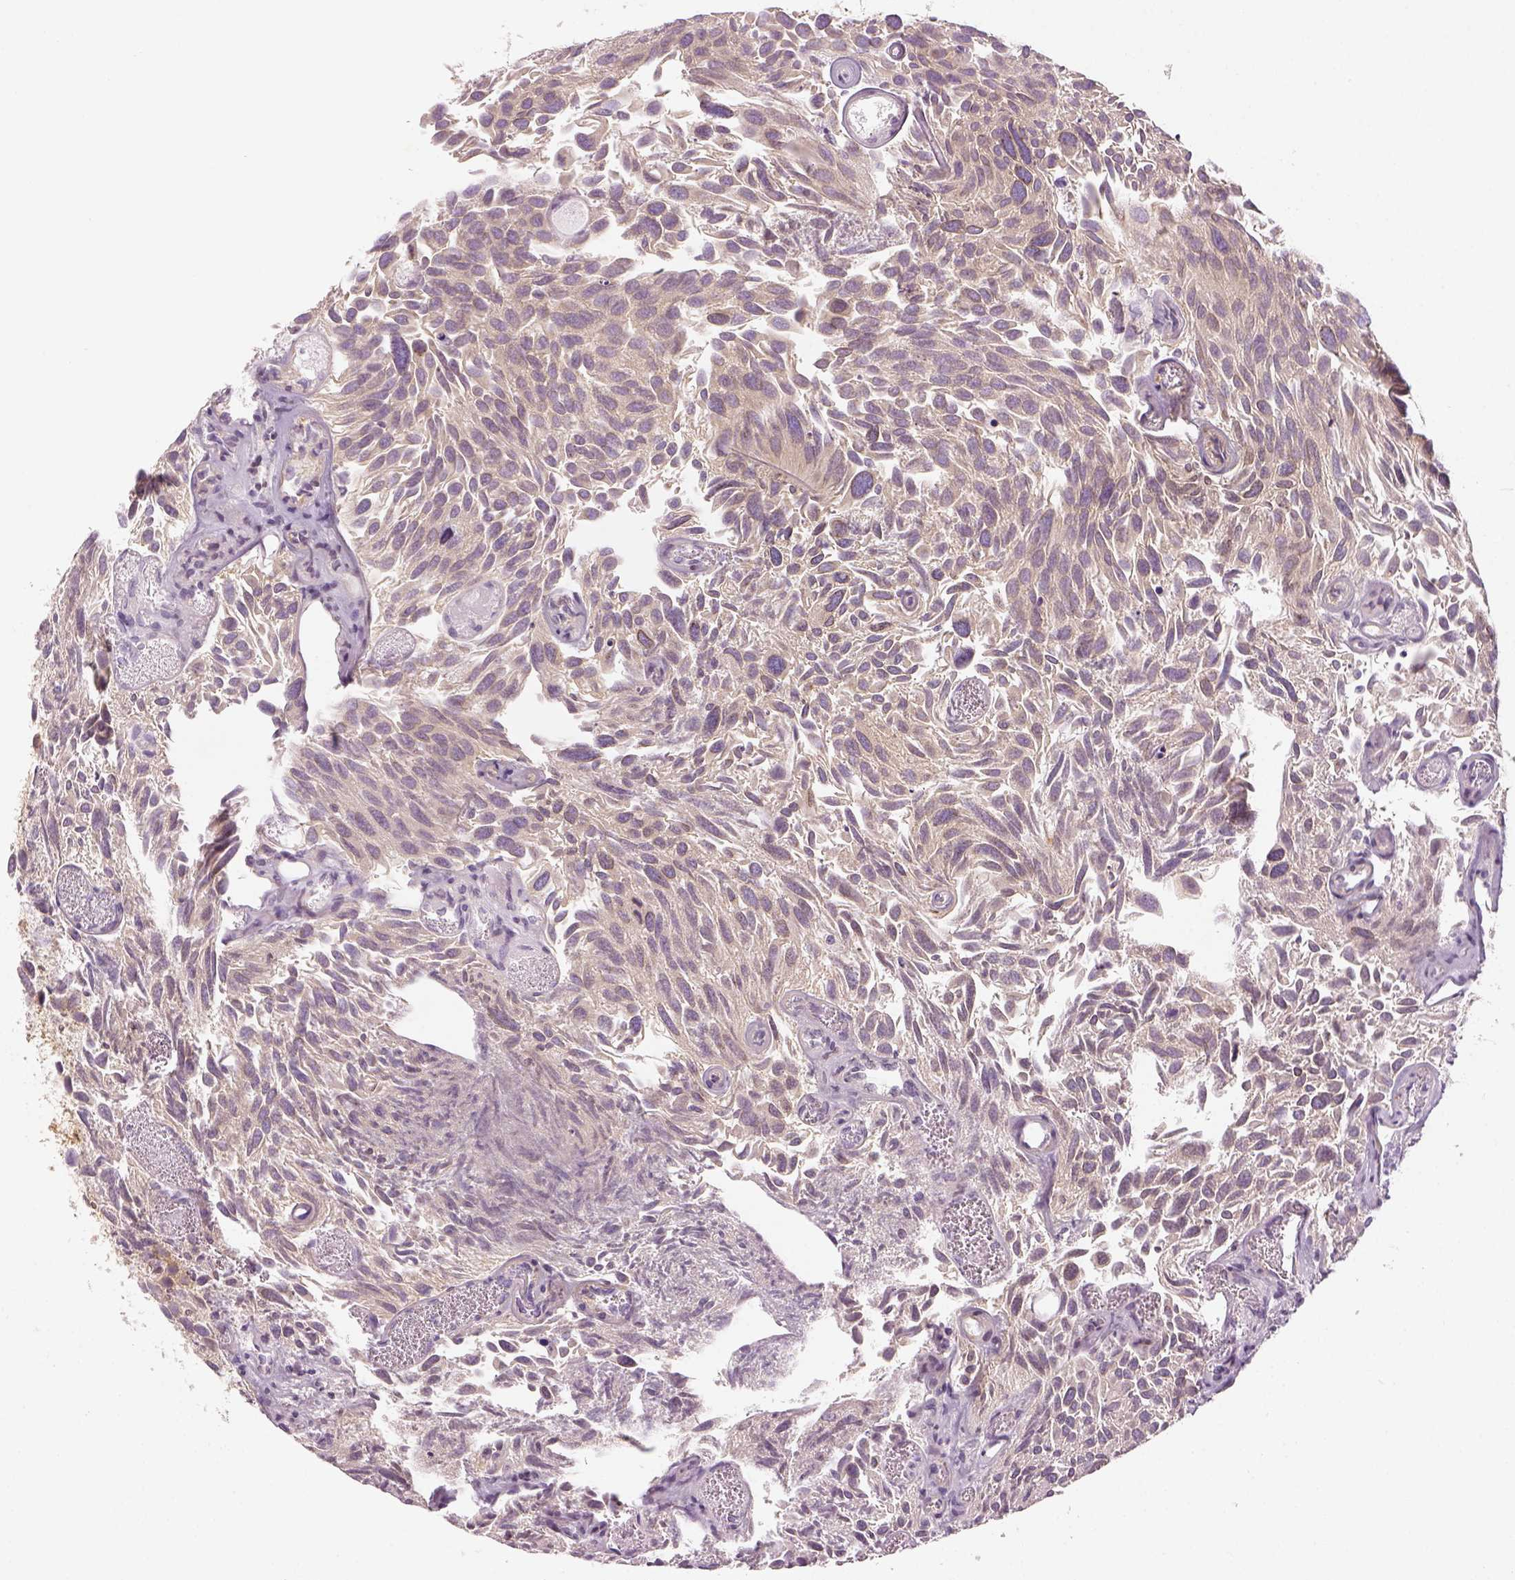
{"staining": {"intensity": "weak", "quantity": "<25%", "location": "cytoplasmic/membranous"}, "tissue": "urothelial cancer", "cell_type": "Tumor cells", "image_type": "cancer", "snomed": [{"axis": "morphology", "description": "Urothelial carcinoma, Low grade"}, {"axis": "topography", "description": "Urinary bladder"}], "caption": "IHC image of human urothelial cancer stained for a protein (brown), which reveals no positivity in tumor cells.", "gene": "PAIP1", "patient": {"sex": "female", "age": 69}}